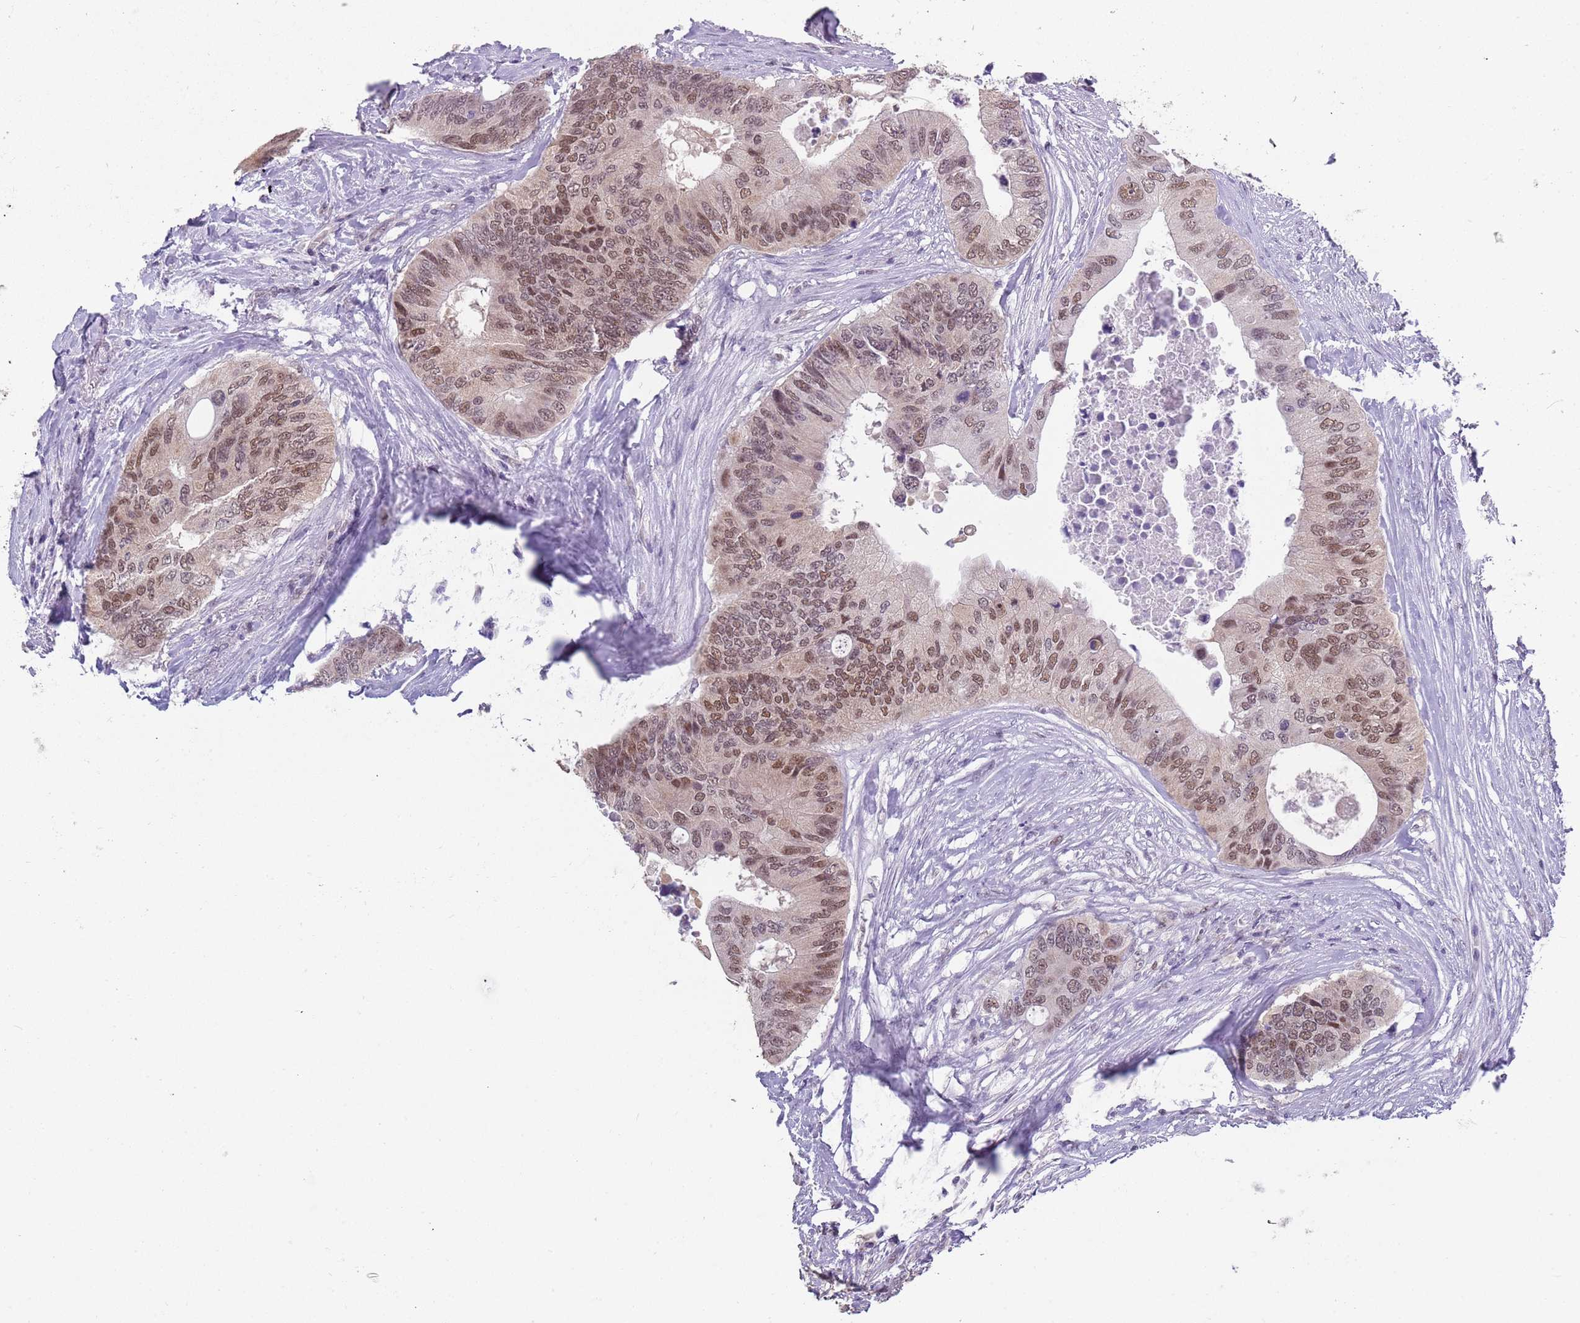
{"staining": {"intensity": "moderate", "quantity": ">75%", "location": "nuclear"}, "tissue": "colorectal cancer", "cell_type": "Tumor cells", "image_type": "cancer", "snomed": [{"axis": "morphology", "description": "Adenocarcinoma, NOS"}, {"axis": "topography", "description": "Colon"}], "caption": "A micrograph of adenocarcinoma (colorectal) stained for a protein demonstrates moderate nuclear brown staining in tumor cells.", "gene": "SEPHS2", "patient": {"sex": "male", "age": 71}}